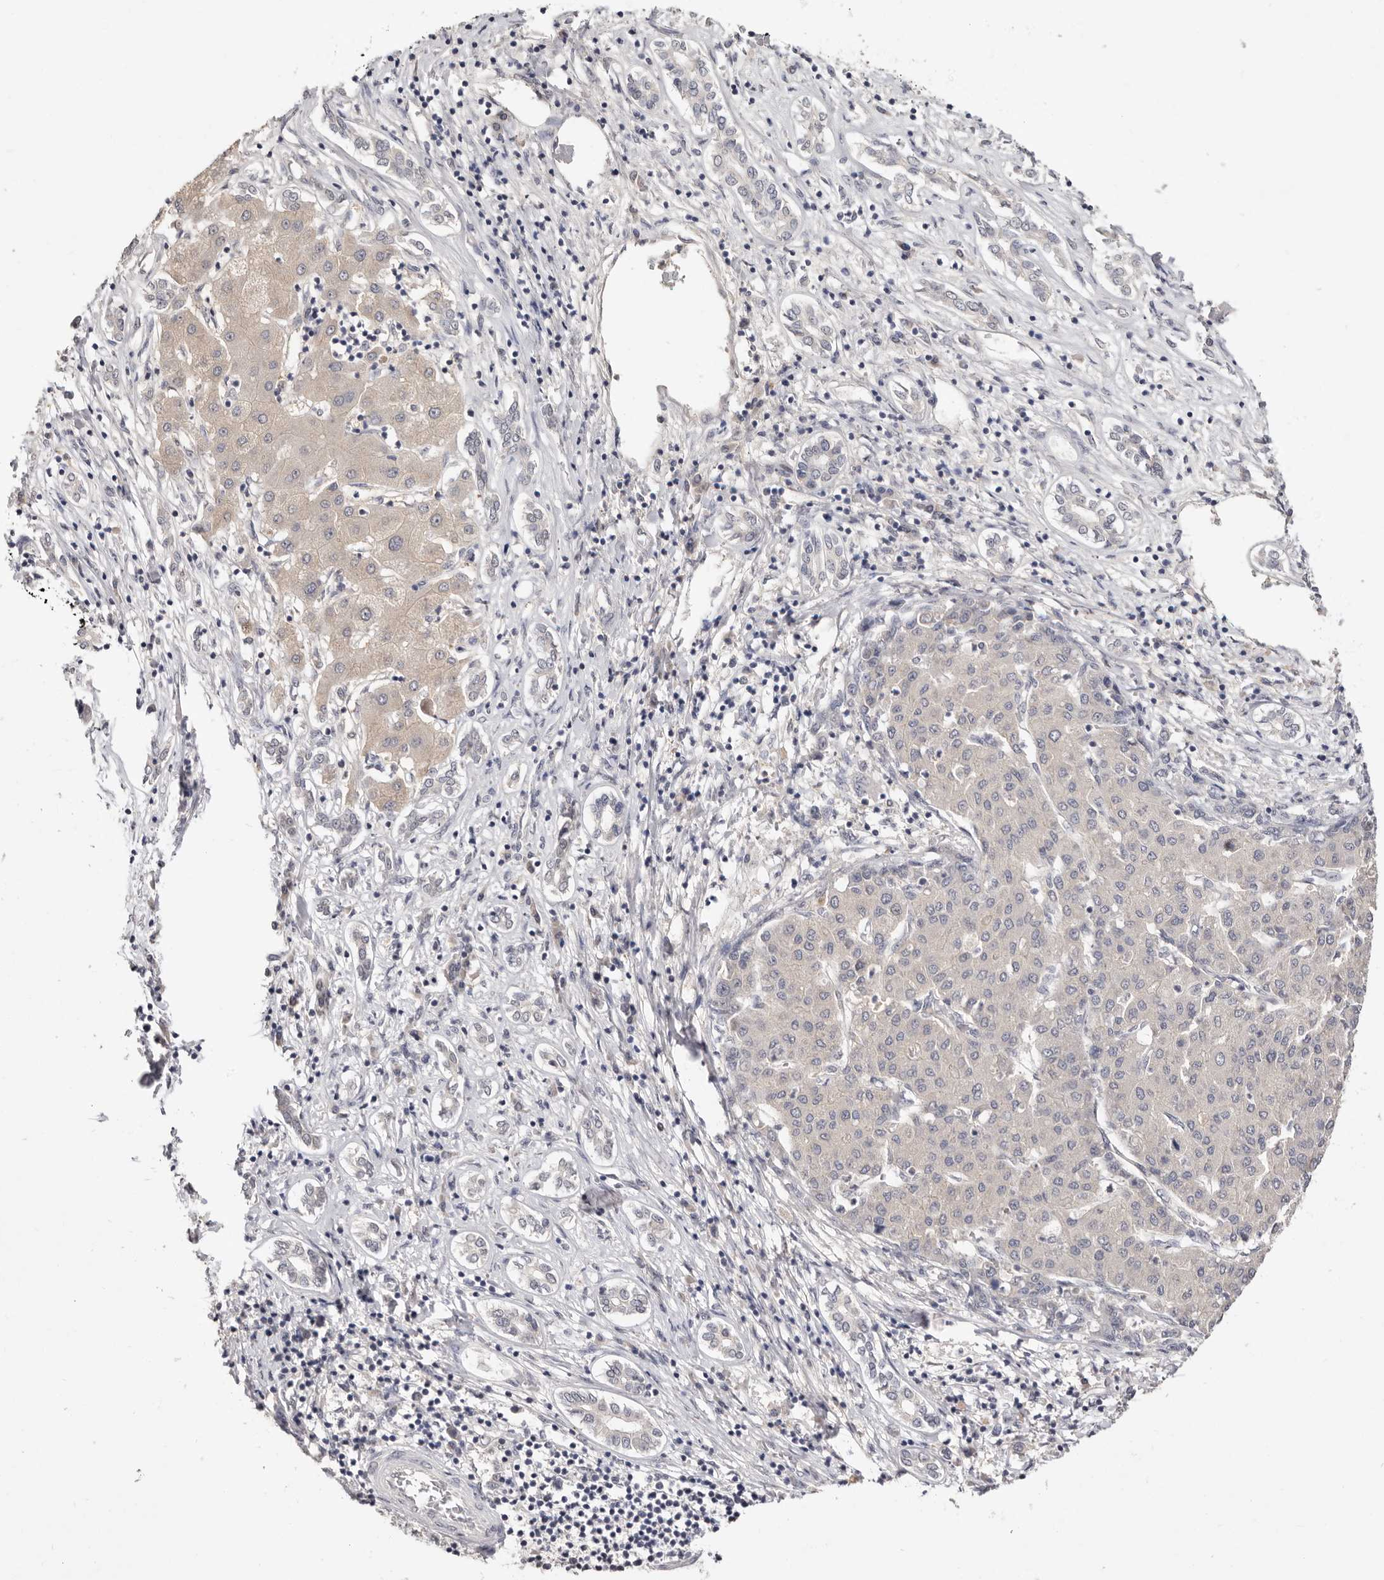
{"staining": {"intensity": "negative", "quantity": "none", "location": "none"}, "tissue": "liver cancer", "cell_type": "Tumor cells", "image_type": "cancer", "snomed": [{"axis": "morphology", "description": "Carcinoma, Hepatocellular, NOS"}, {"axis": "topography", "description": "Liver"}], "caption": "Micrograph shows no significant protein positivity in tumor cells of hepatocellular carcinoma (liver).", "gene": "DOP1A", "patient": {"sex": "male", "age": 65}}